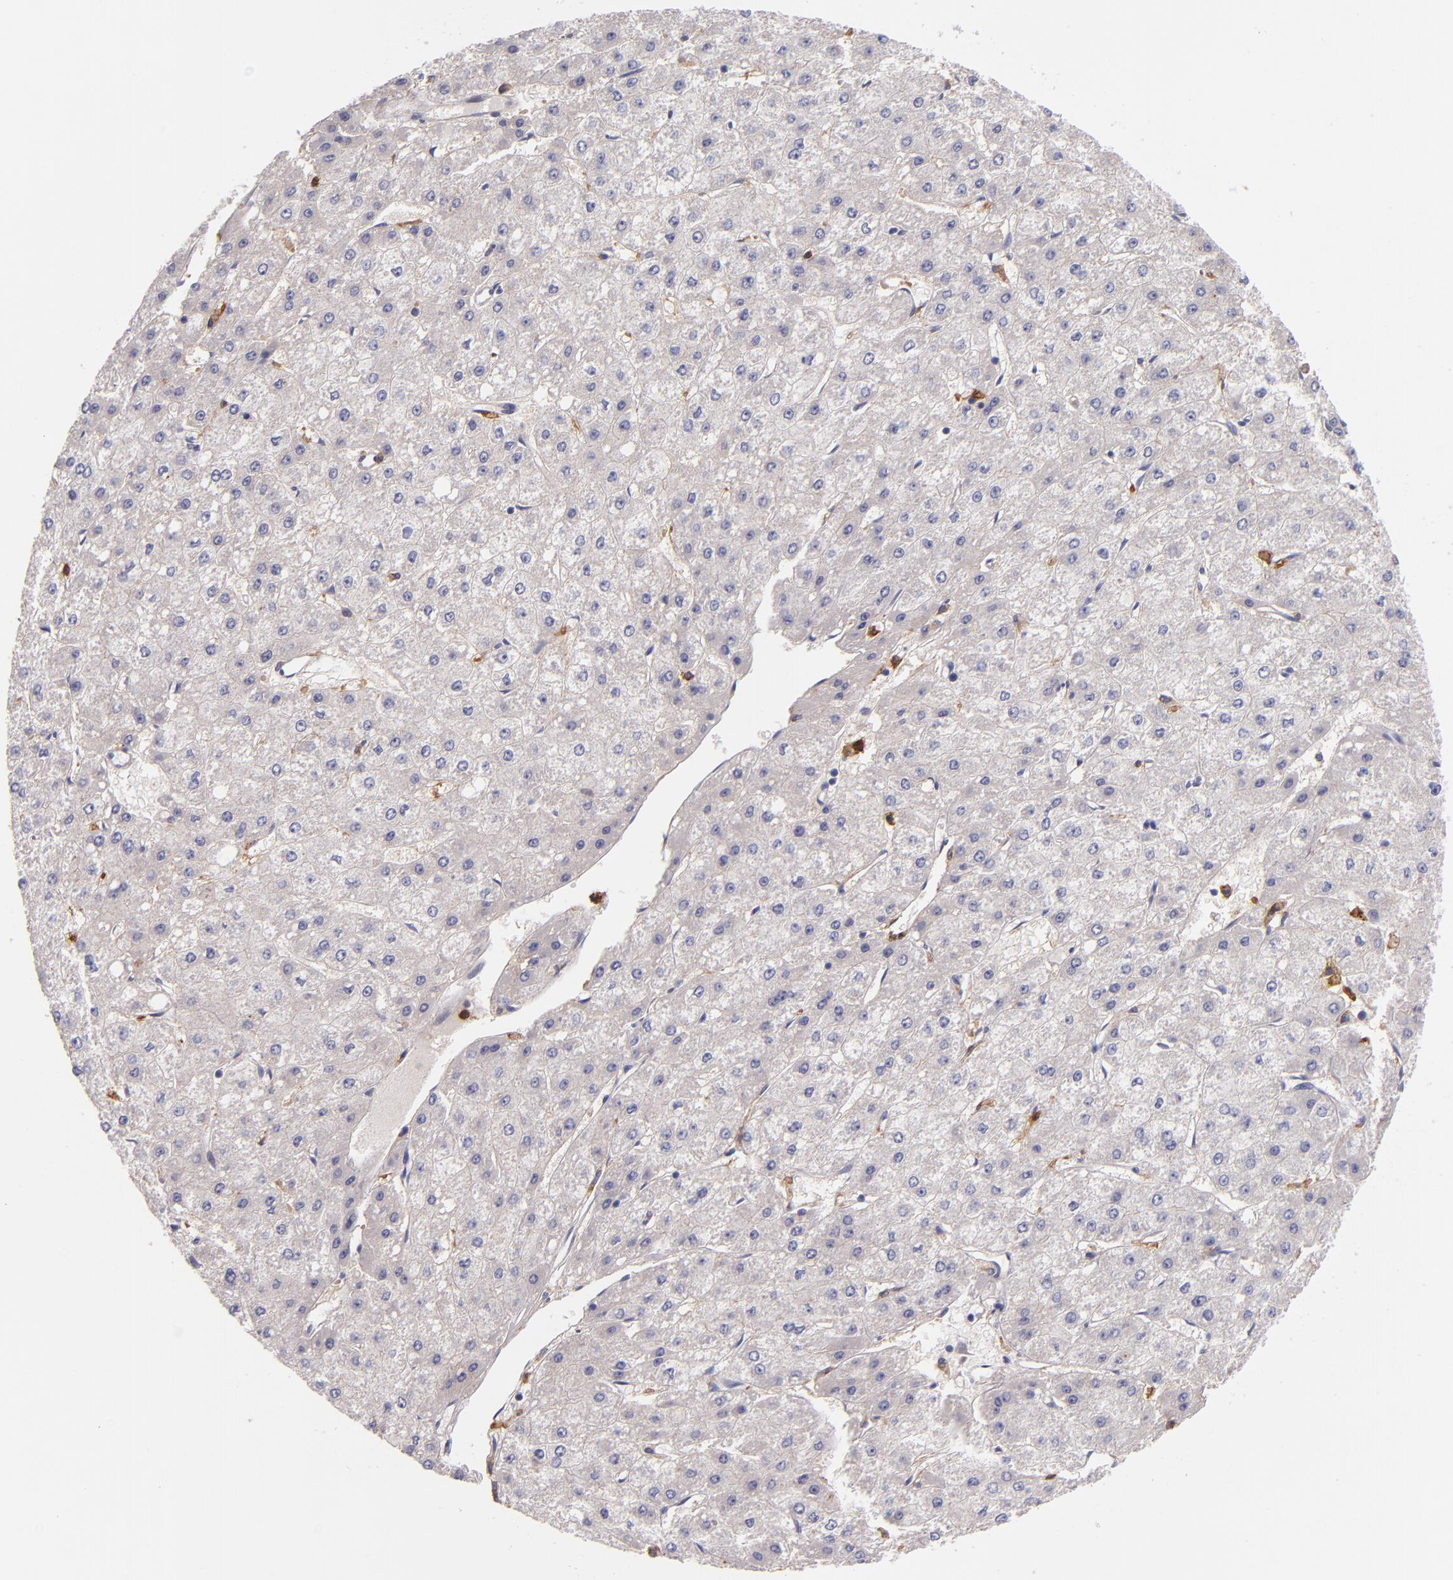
{"staining": {"intensity": "negative", "quantity": "none", "location": "none"}, "tissue": "liver cancer", "cell_type": "Tumor cells", "image_type": "cancer", "snomed": [{"axis": "morphology", "description": "Carcinoma, Hepatocellular, NOS"}, {"axis": "topography", "description": "Liver"}], "caption": "Immunohistochemistry (IHC) of human liver hepatocellular carcinoma demonstrates no staining in tumor cells.", "gene": "C5AR1", "patient": {"sex": "female", "age": 52}}